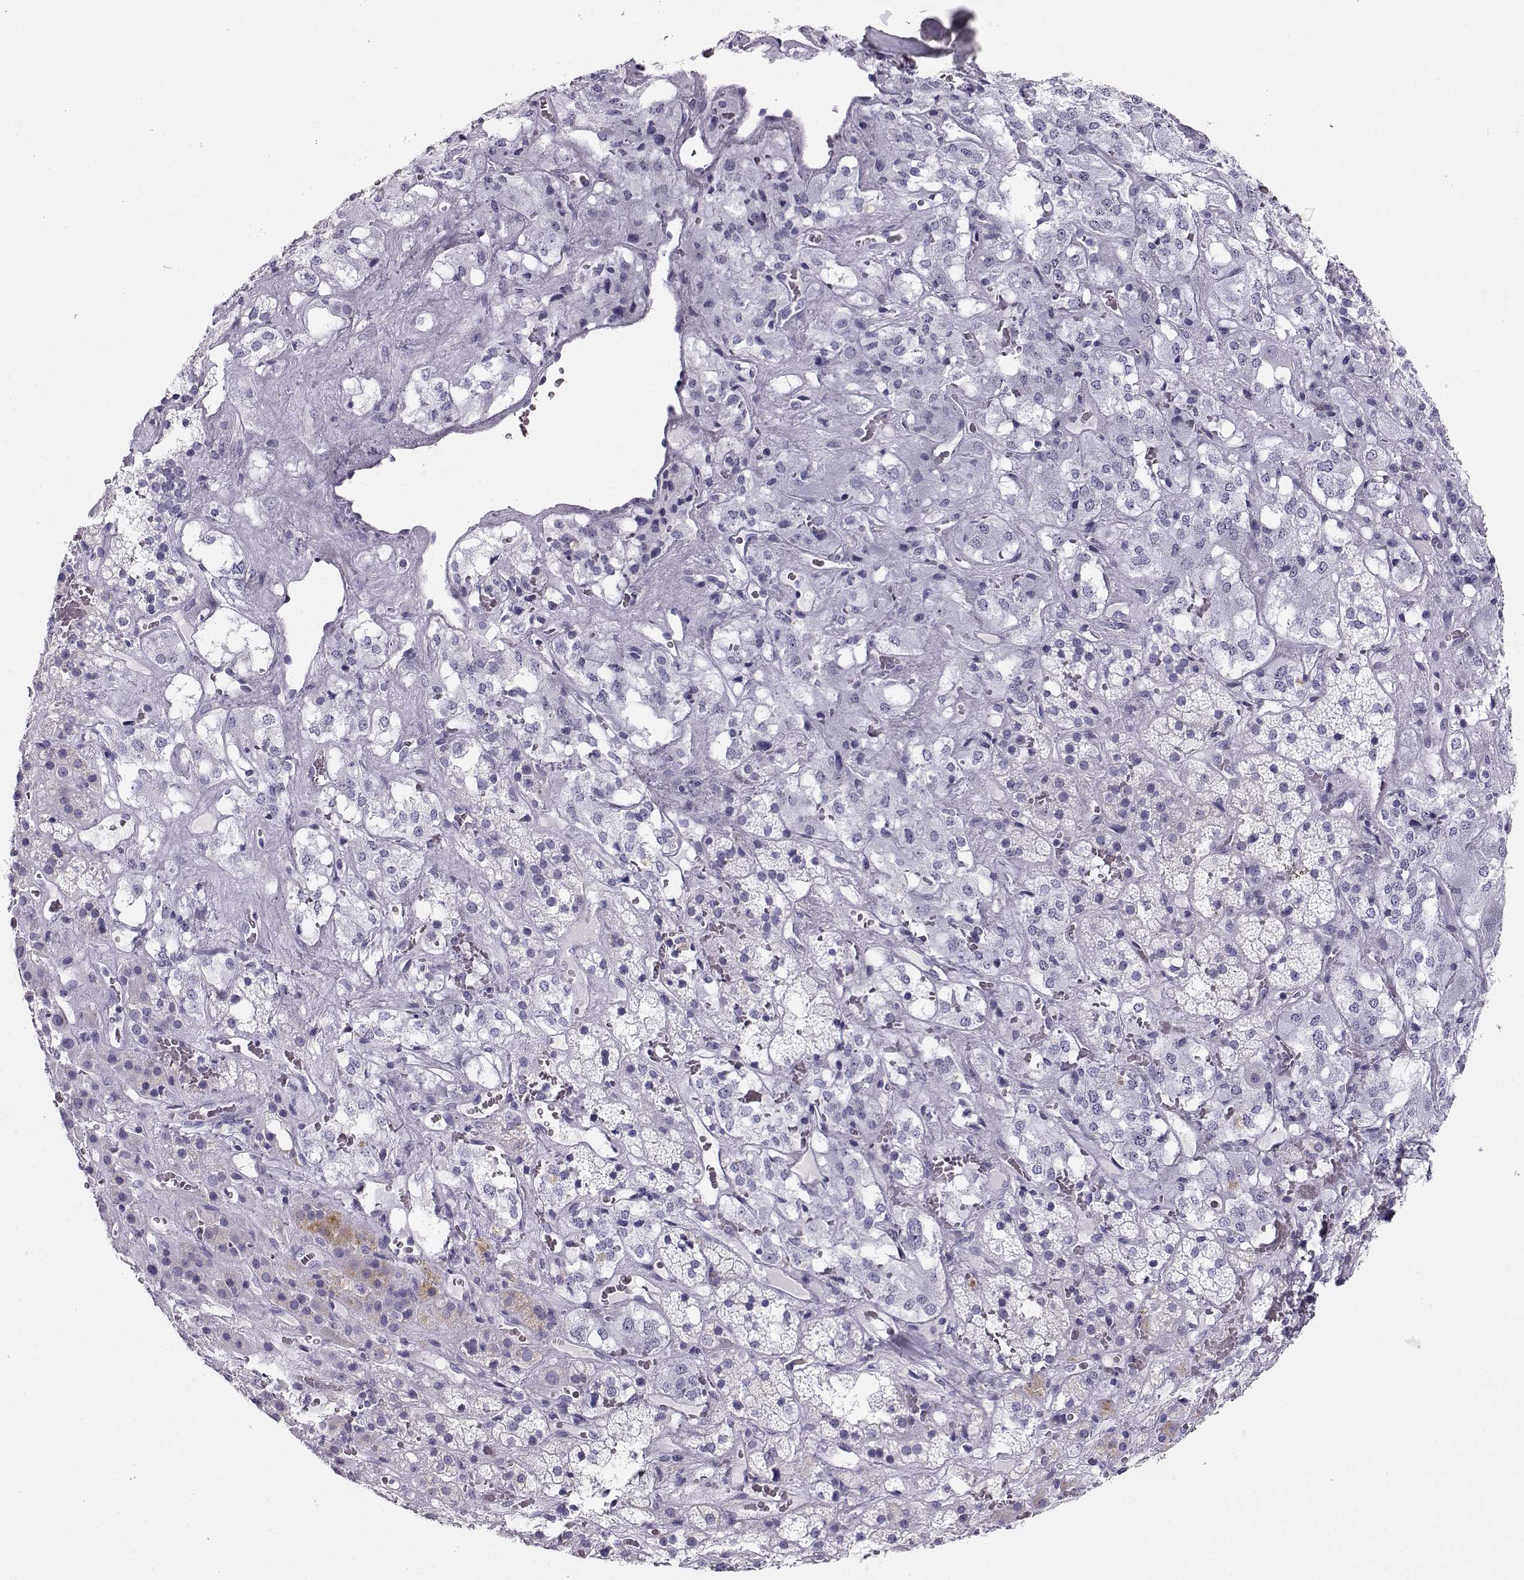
{"staining": {"intensity": "negative", "quantity": "none", "location": "none"}, "tissue": "adrenal gland", "cell_type": "Glandular cells", "image_type": "normal", "snomed": [{"axis": "morphology", "description": "Normal tissue, NOS"}, {"axis": "topography", "description": "Adrenal gland"}], "caption": "There is no significant expression in glandular cells of adrenal gland. (DAB IHC, high magnification).", "gene": "CRX", "patient": {"sex": "male", "age": 57}}